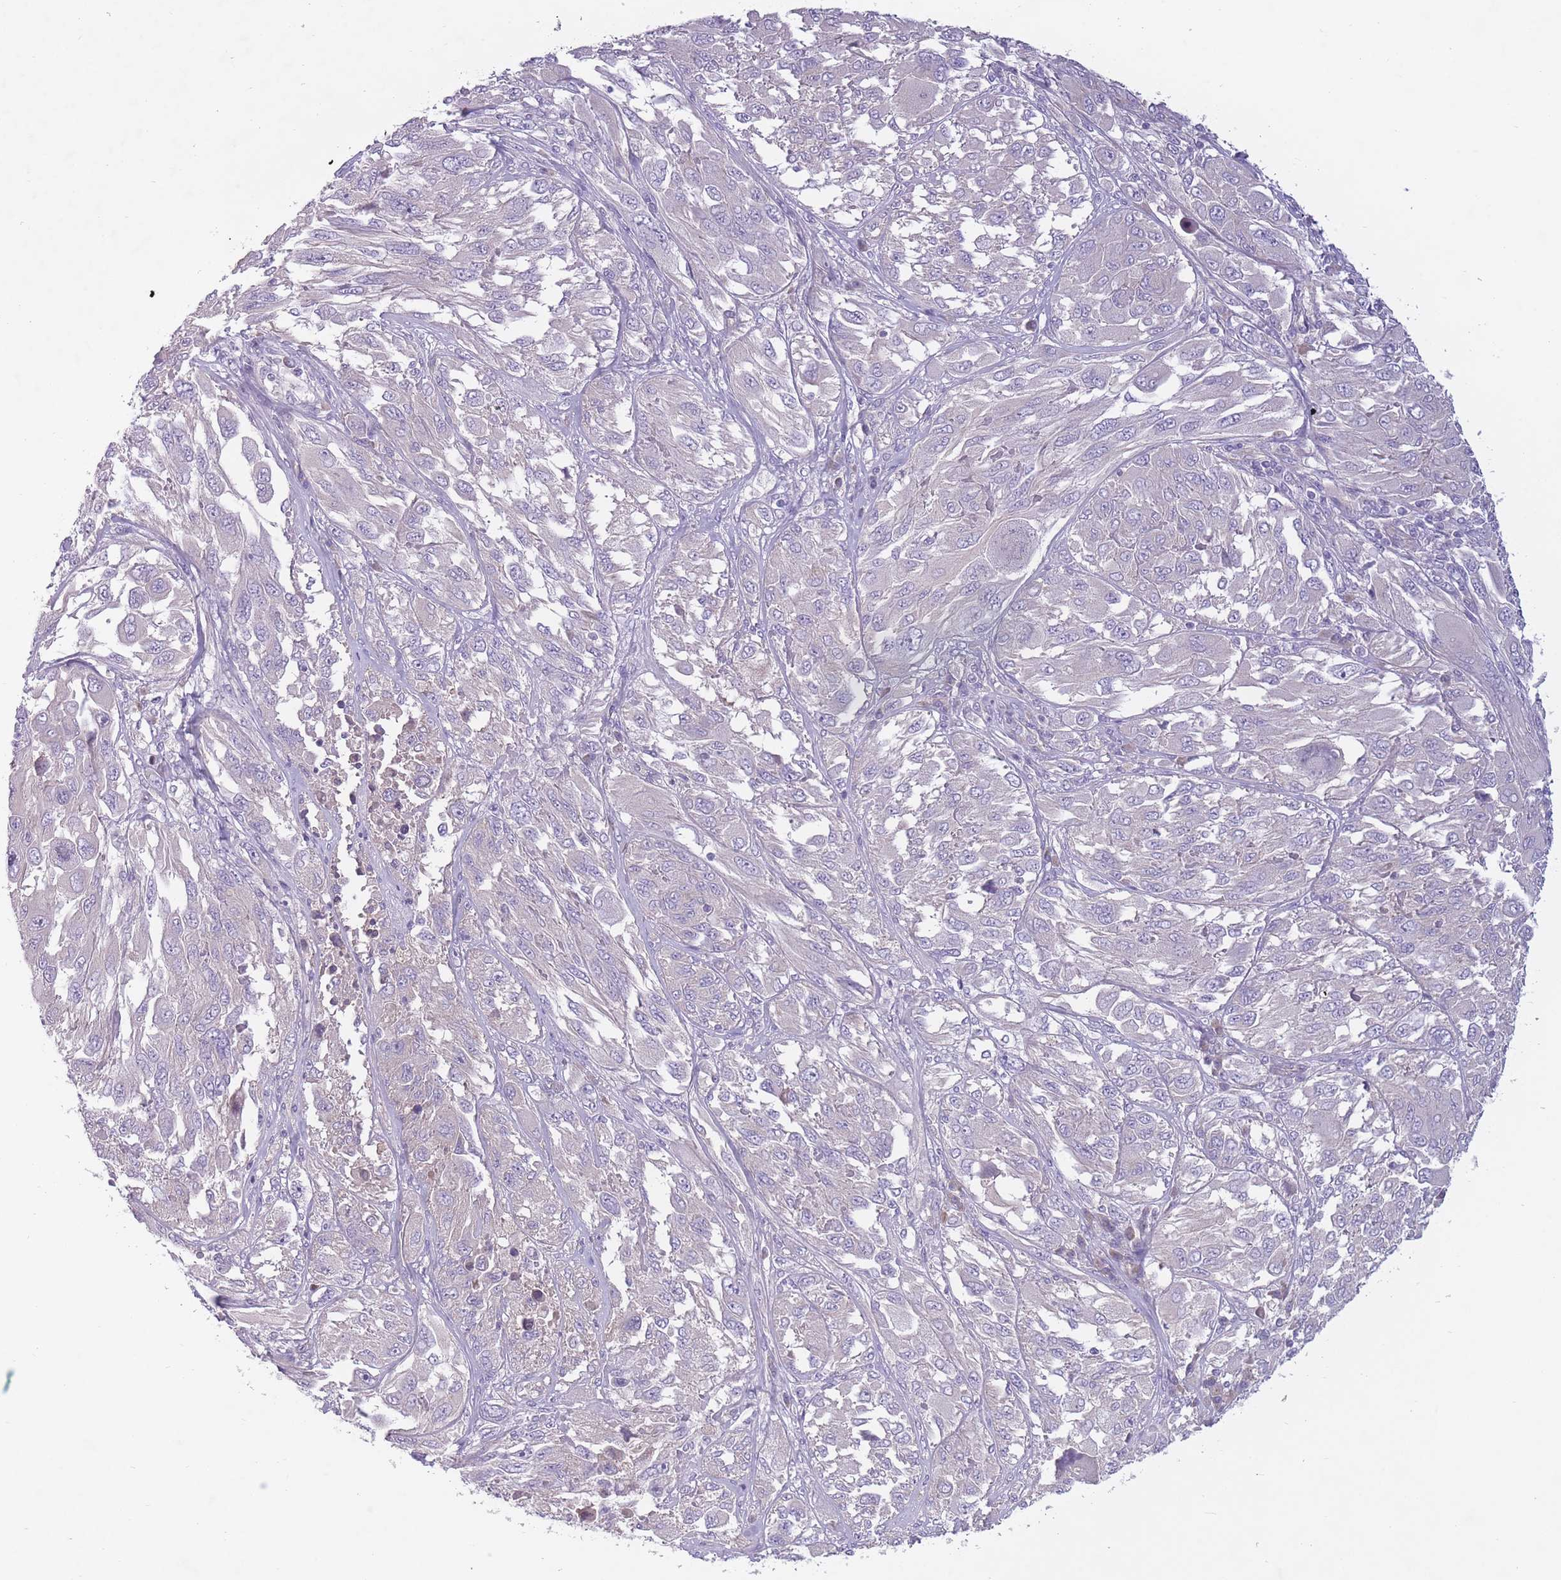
{"staining": {"intensity": "negative", "quantity": "none", "location": "none"}, "tissue": "melanoma", "cell_type": "Tumor cells", "image_type": "cancer", "snomed": [{"axis": "morphology", "description": "Malignant melanoma, NOS"}, {"axis": "topography", "description": "Skin"}], "caption": "The immunohistochemistry (IHC) micrograph has no significant expression in tumor cells of melanoma tissue.", "gene": "PNPLA5", "patient": {"sex": "female", "age": 91}}